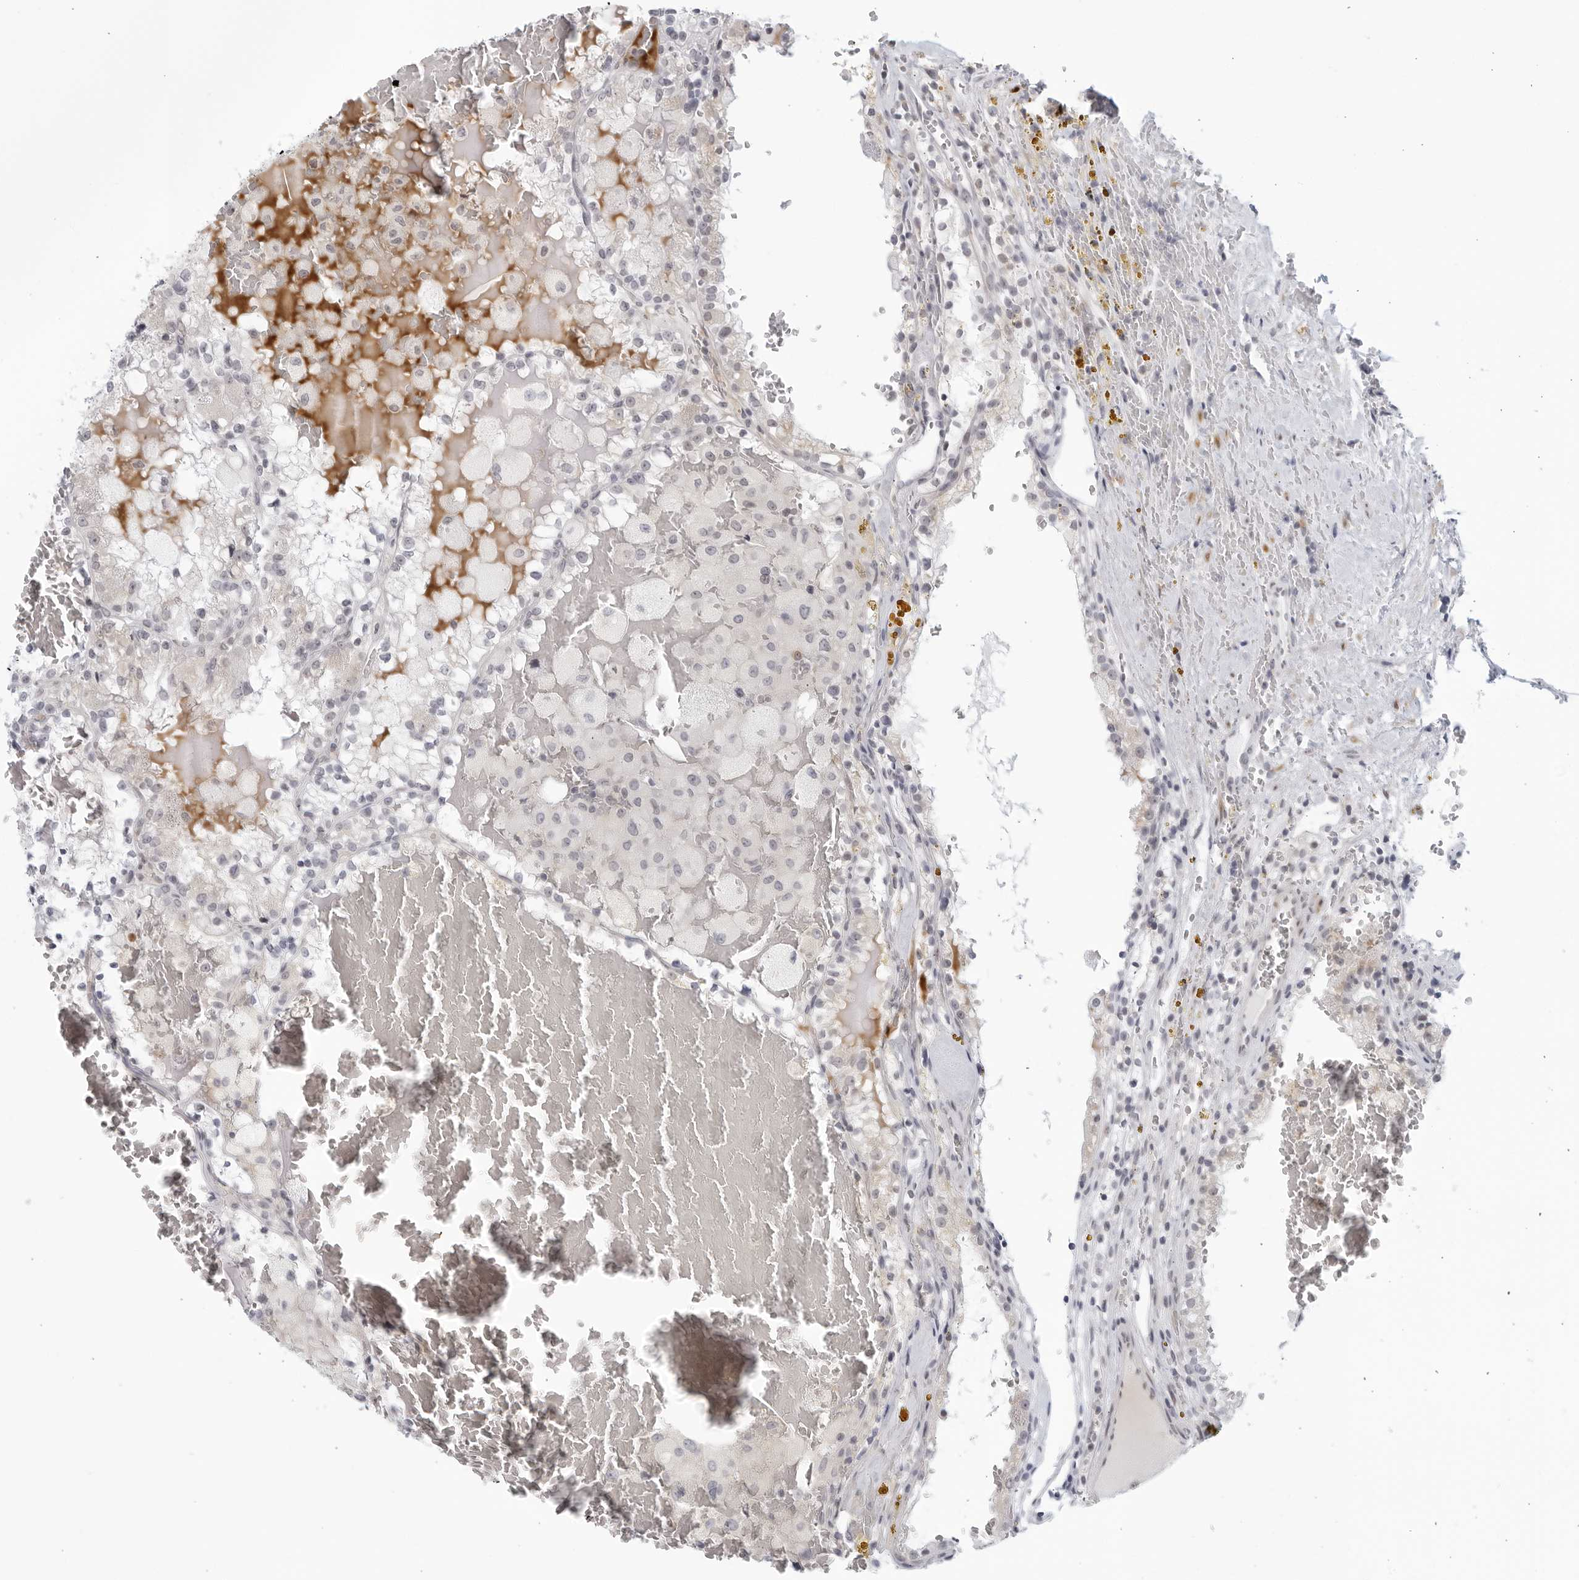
{"staining": {"intensity": "weak", "quantity": "<25%", "location": "cytoplasmic/membranous"}, "tissue": "renal cancer", "cell_type": "Tumor cells", "image_type": "cancer", "snomed": [{"axis": "morphology", "description": "Adenocarcinoma, NOS"}, {"axis": "topography", "description": "Kidney"}], "caption": "Tumor cells show no significant protein expression in renal cancer (adenocarcinoma).", "gene": "WDTC1", "patient": {"sex": "female", "age": 56}}